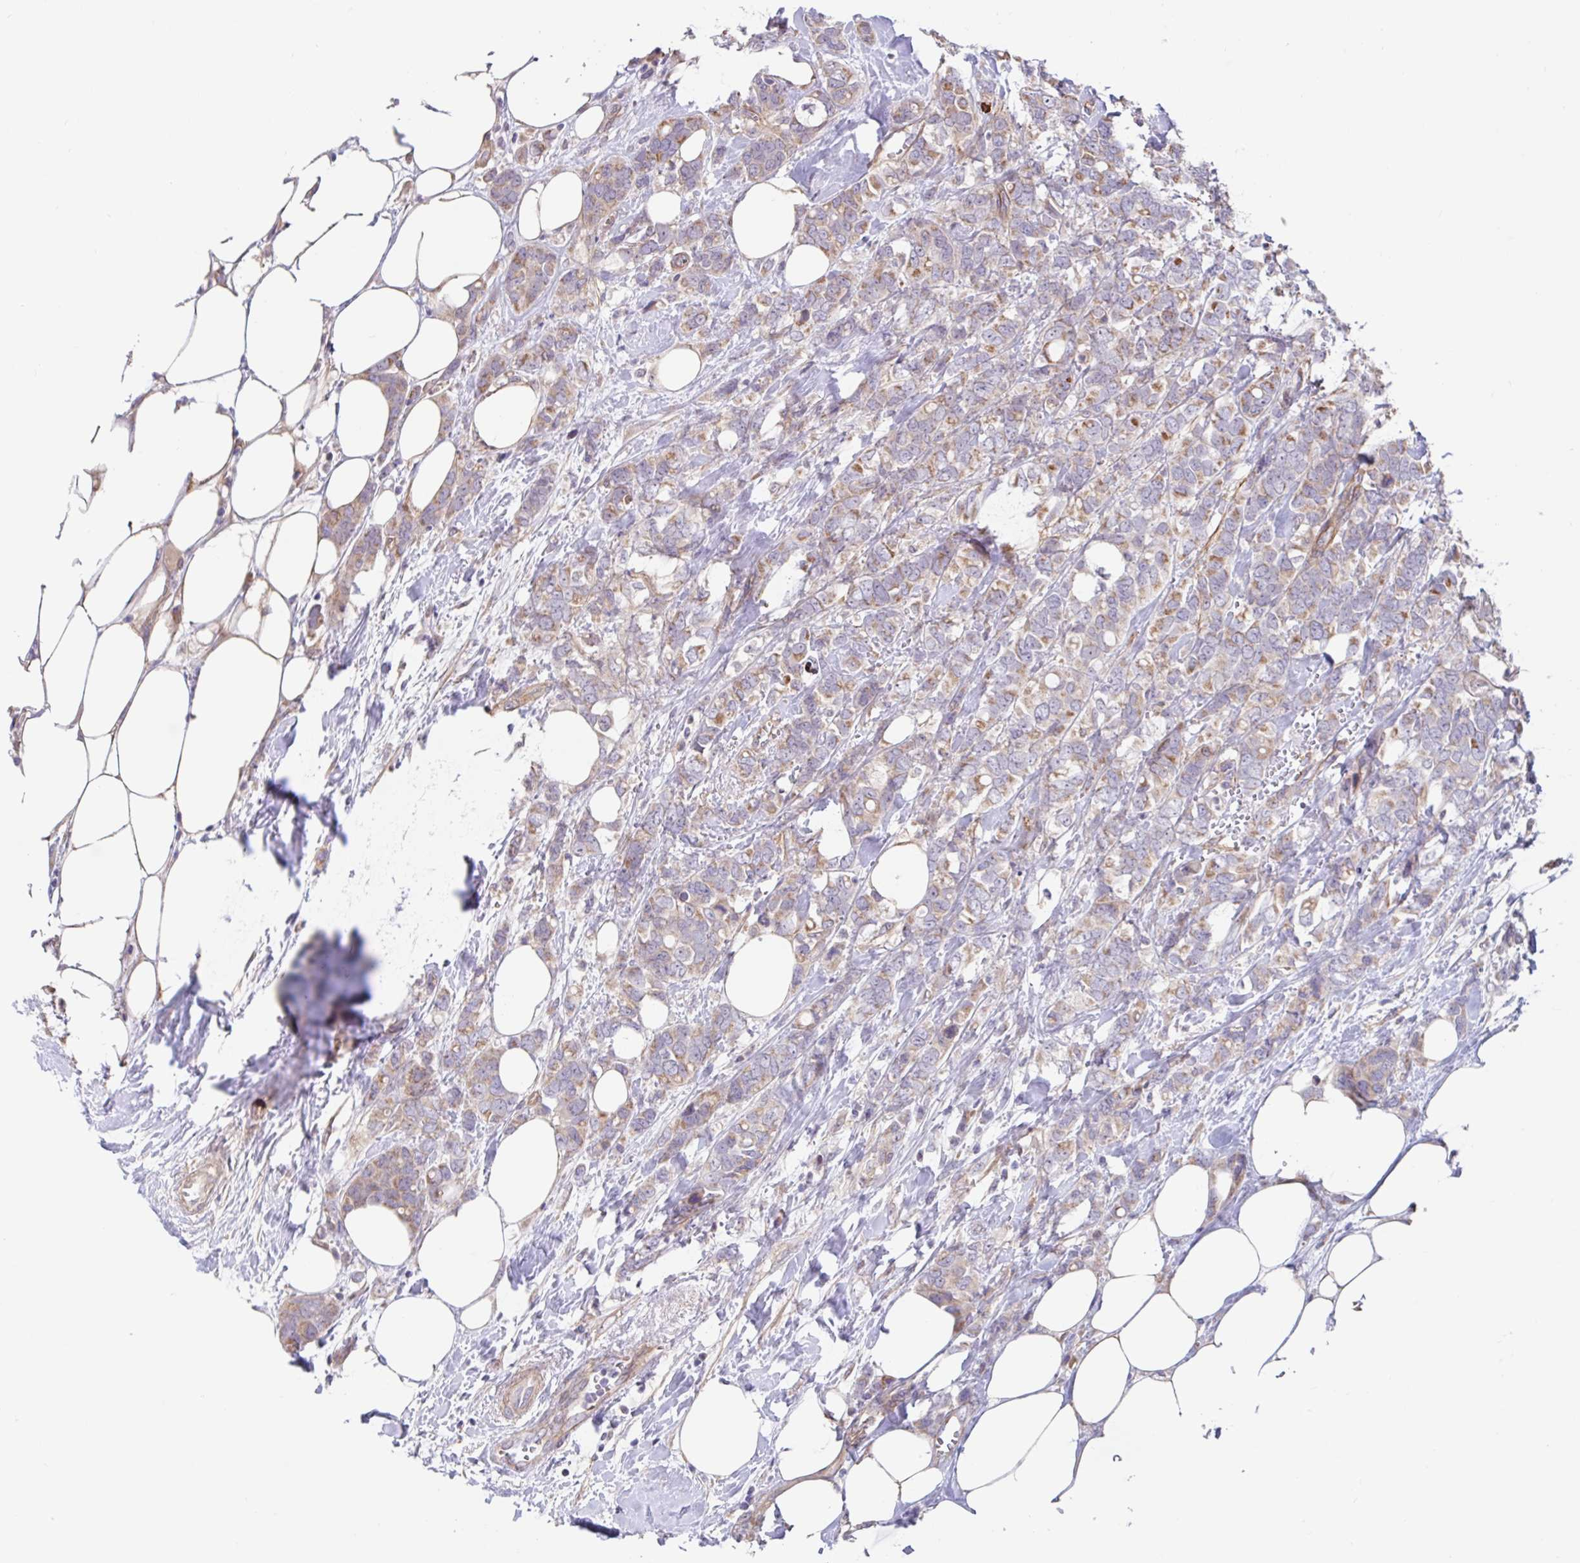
{"staining": {"intensity": "moderate", "quantity": "25%-75%", "location": "cytoplasmic/membranous"}, "tissue": "breast cancer", "cell_type": "Tumor cells", "image_type": "cancer", "snomed": [{"axis": "morphology", "description": "Lobular carcinoma"}, {"axis": "topography", "description": "Breast"}], "caption": "Breast cancer stained with DAB immunohistochemistry (IHC) demonstrates medium levels of moderate cytoplasmic/membranous expression in approximately 25%-75% of tumor cells. (brown staining indicates protein expression, while blue staining denotes nuclei).", "gene": "NT5C1B", "patient": {"sex": "female", "age": 91}}